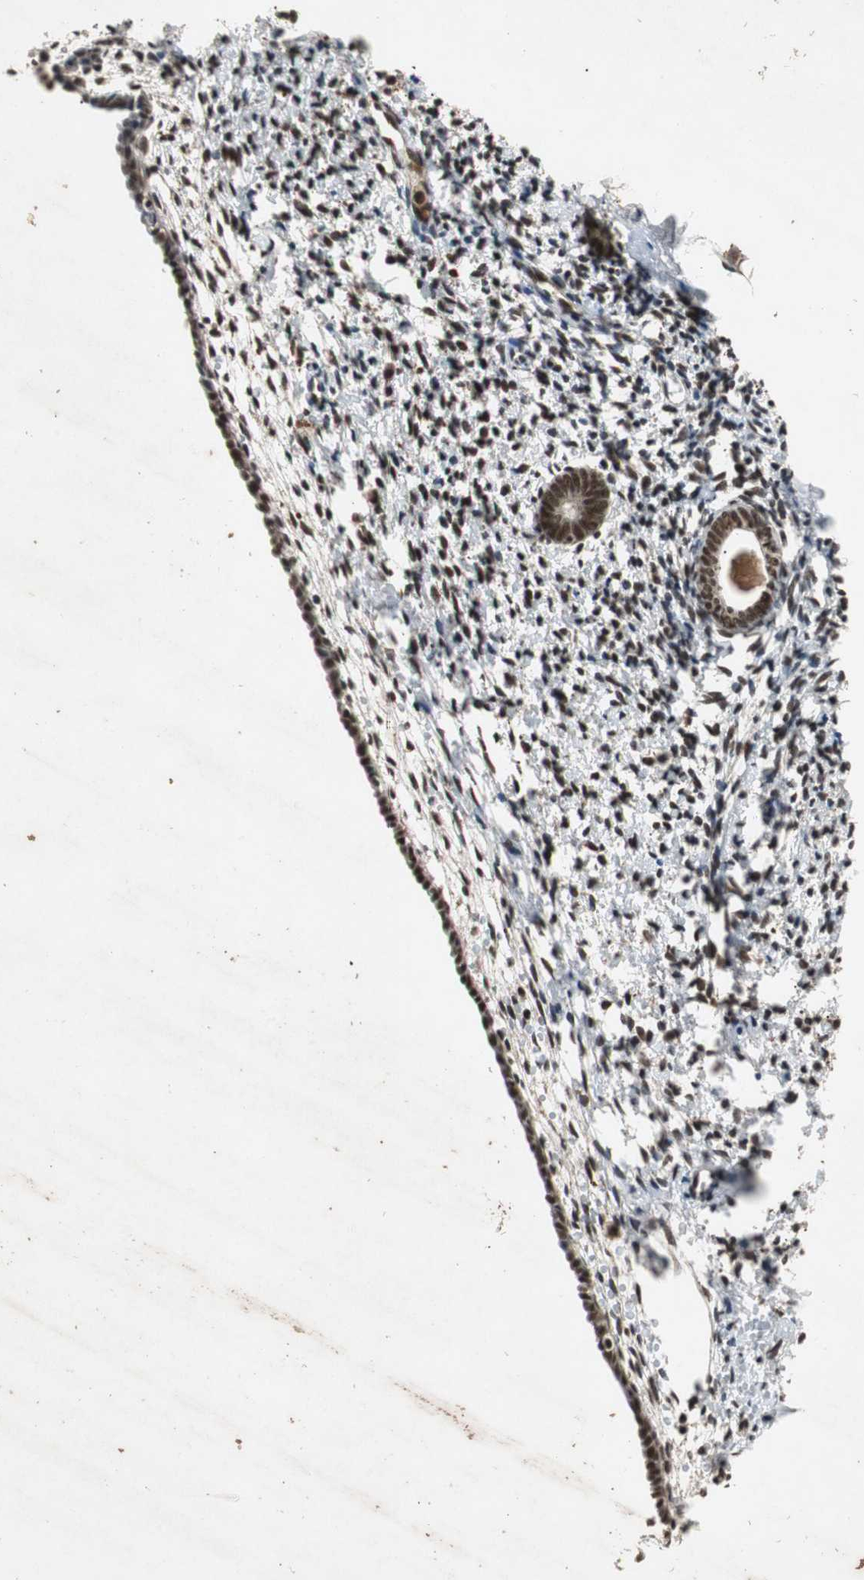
{"staining": {"intensity": "strong", "quantity": ">75%", "location": "nuclear"}, "tissue": "endometrium", "cell_type": "Cells in endometrial stroma", "image_type": "normal", "snomed": [{"axis": "morphology", "description": "Normal tissue, NOS"}, {"axis": "topography", "description": "Endometrium"}], "caption": "Immunohistochemical staining of normal endometrium demonstrates strong nuclear protein positivity in about >75% of cells in endometrial stroma. The staining is performed using DAB (3,3'-diaminobenzidine) brown chromogen to label protein expression. The nuclei are counter-stained blue using hematoxylin.", "gene": "TAF5", "patient": {"sex": "female", "age": 71}}